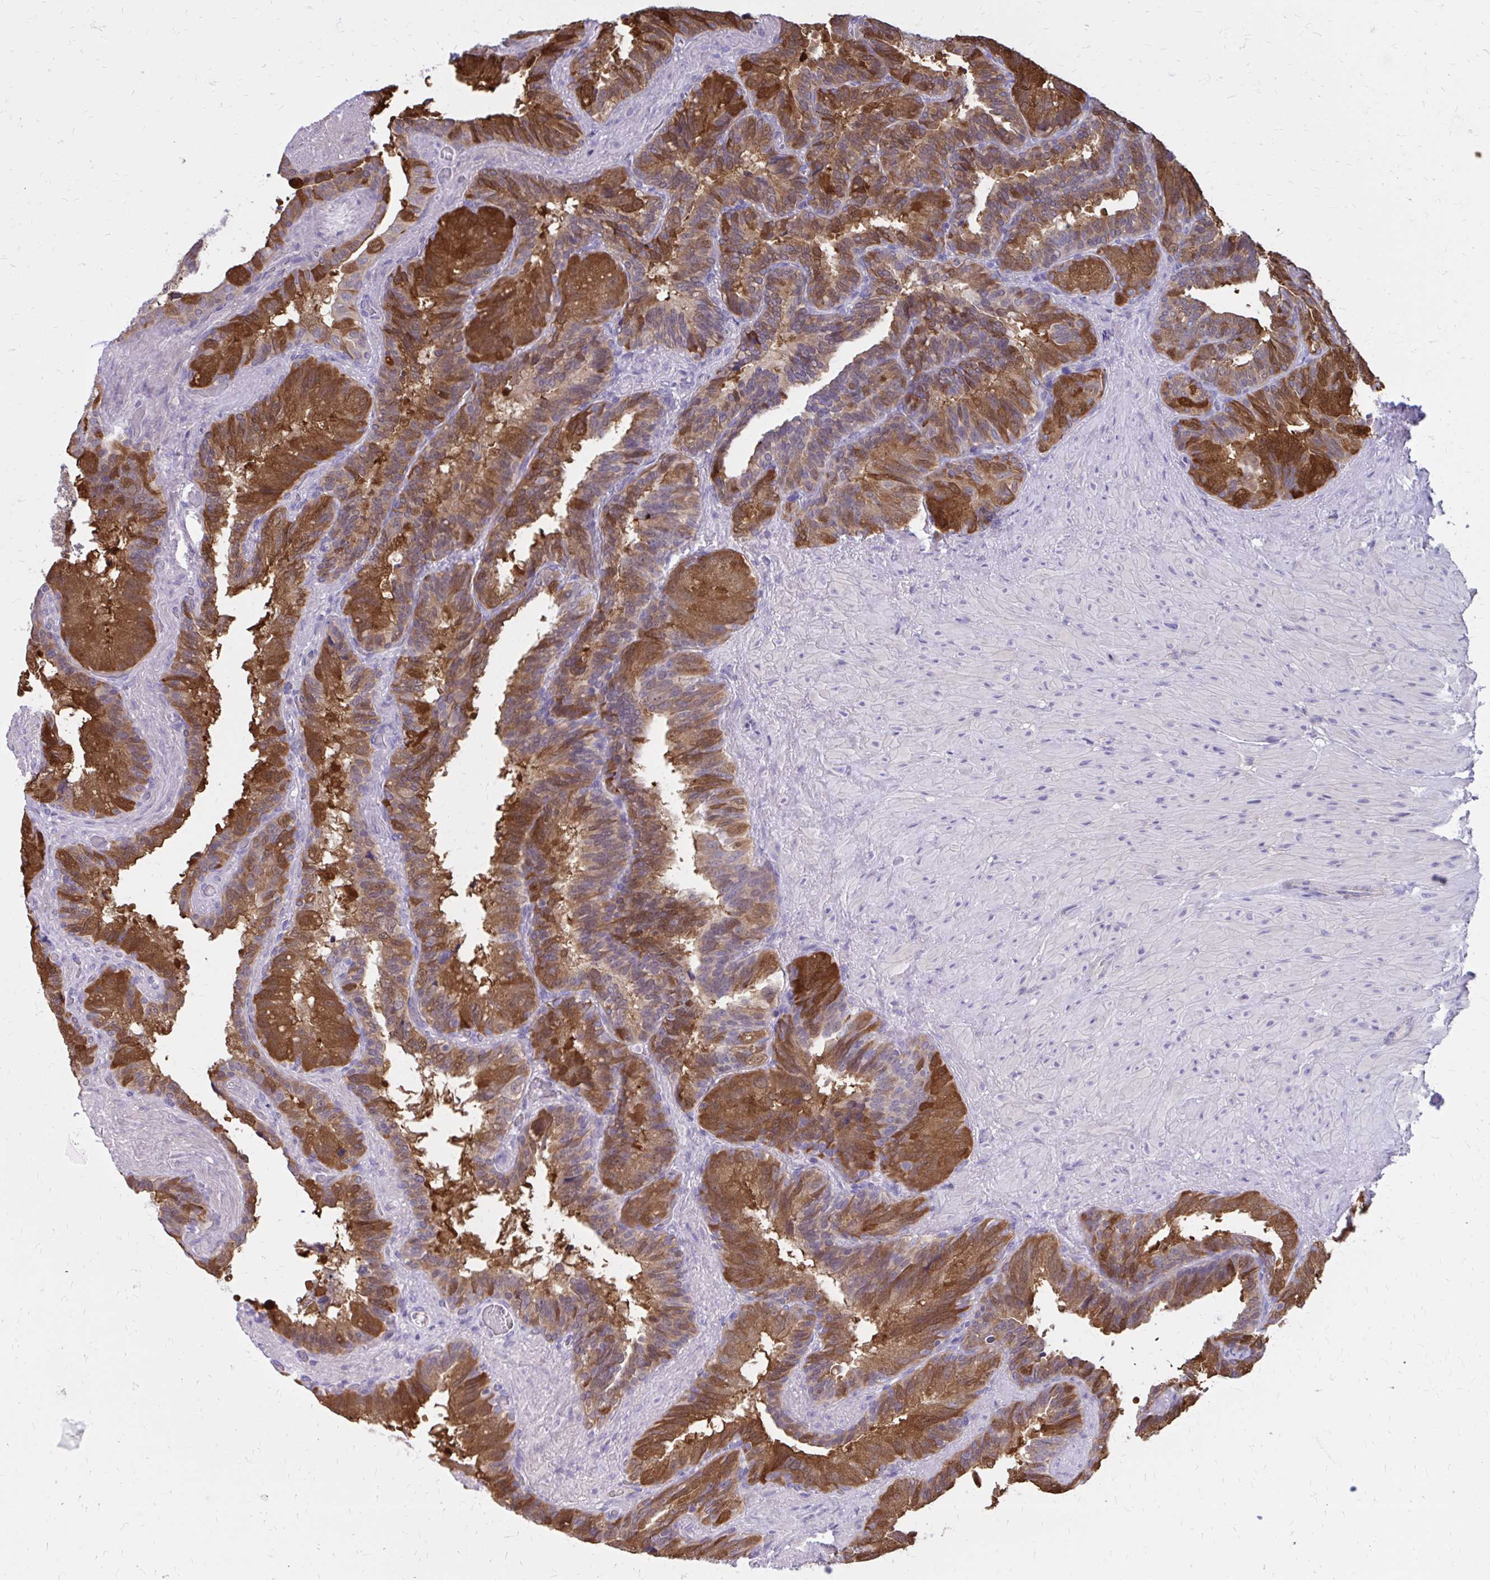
{"staining": {"intensity": "strong", "quantity": ">75%", "location": "cytoplasmic/membranous"}, "tissue": "seminal vesicle", "cell_type": "Glandular cells", "image_type": "normal", "snomed": [{"axis": "morphology", "description": "Normal tissue, NOS"}, {"axis": "topography", "description": "Seminal veicle"}], "caption": "A micrograph of seminal vesicle stained for a protein reveals strong cytoplasmic/membranous brown staining in glandular cells. The staining was performed using DAB to visualize the protein expression in brown, while the nuclei were stained in blue with hematoxylin (Magnification: 20x).", "gene": "DBI", "patient": {"sex": "male", "age": 60}}